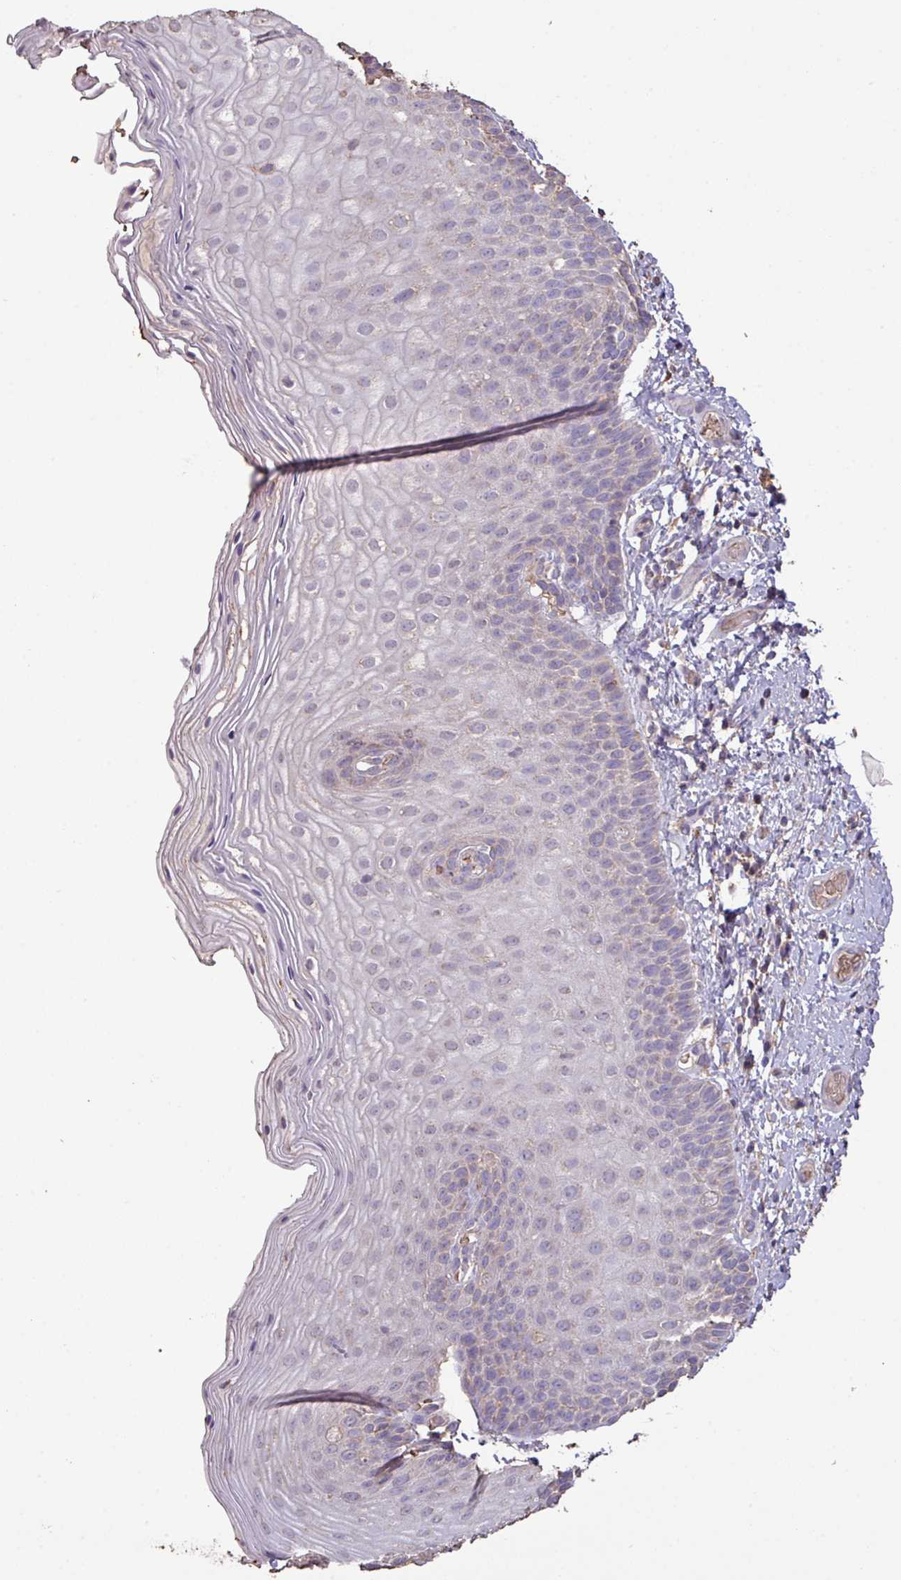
{"staining": {"intensity": "negative", "quantity": "none", "location": "none"}, "tissue": "skin", "cell_type": "Epidermal cells", "image_type": "normal", "snomed": [{"axis": "morphology", "description": "Normal tissue, NOS"}, {"axis": "topography", "description": "Anal"}], "caption": "Immunohistochemistry photomicrograph of normal human skin stained for a protein (brown), which displays no expression in epidermal cells.", "gene": "CAMK2A", "patient": {"sex": "female", "age": 40}}